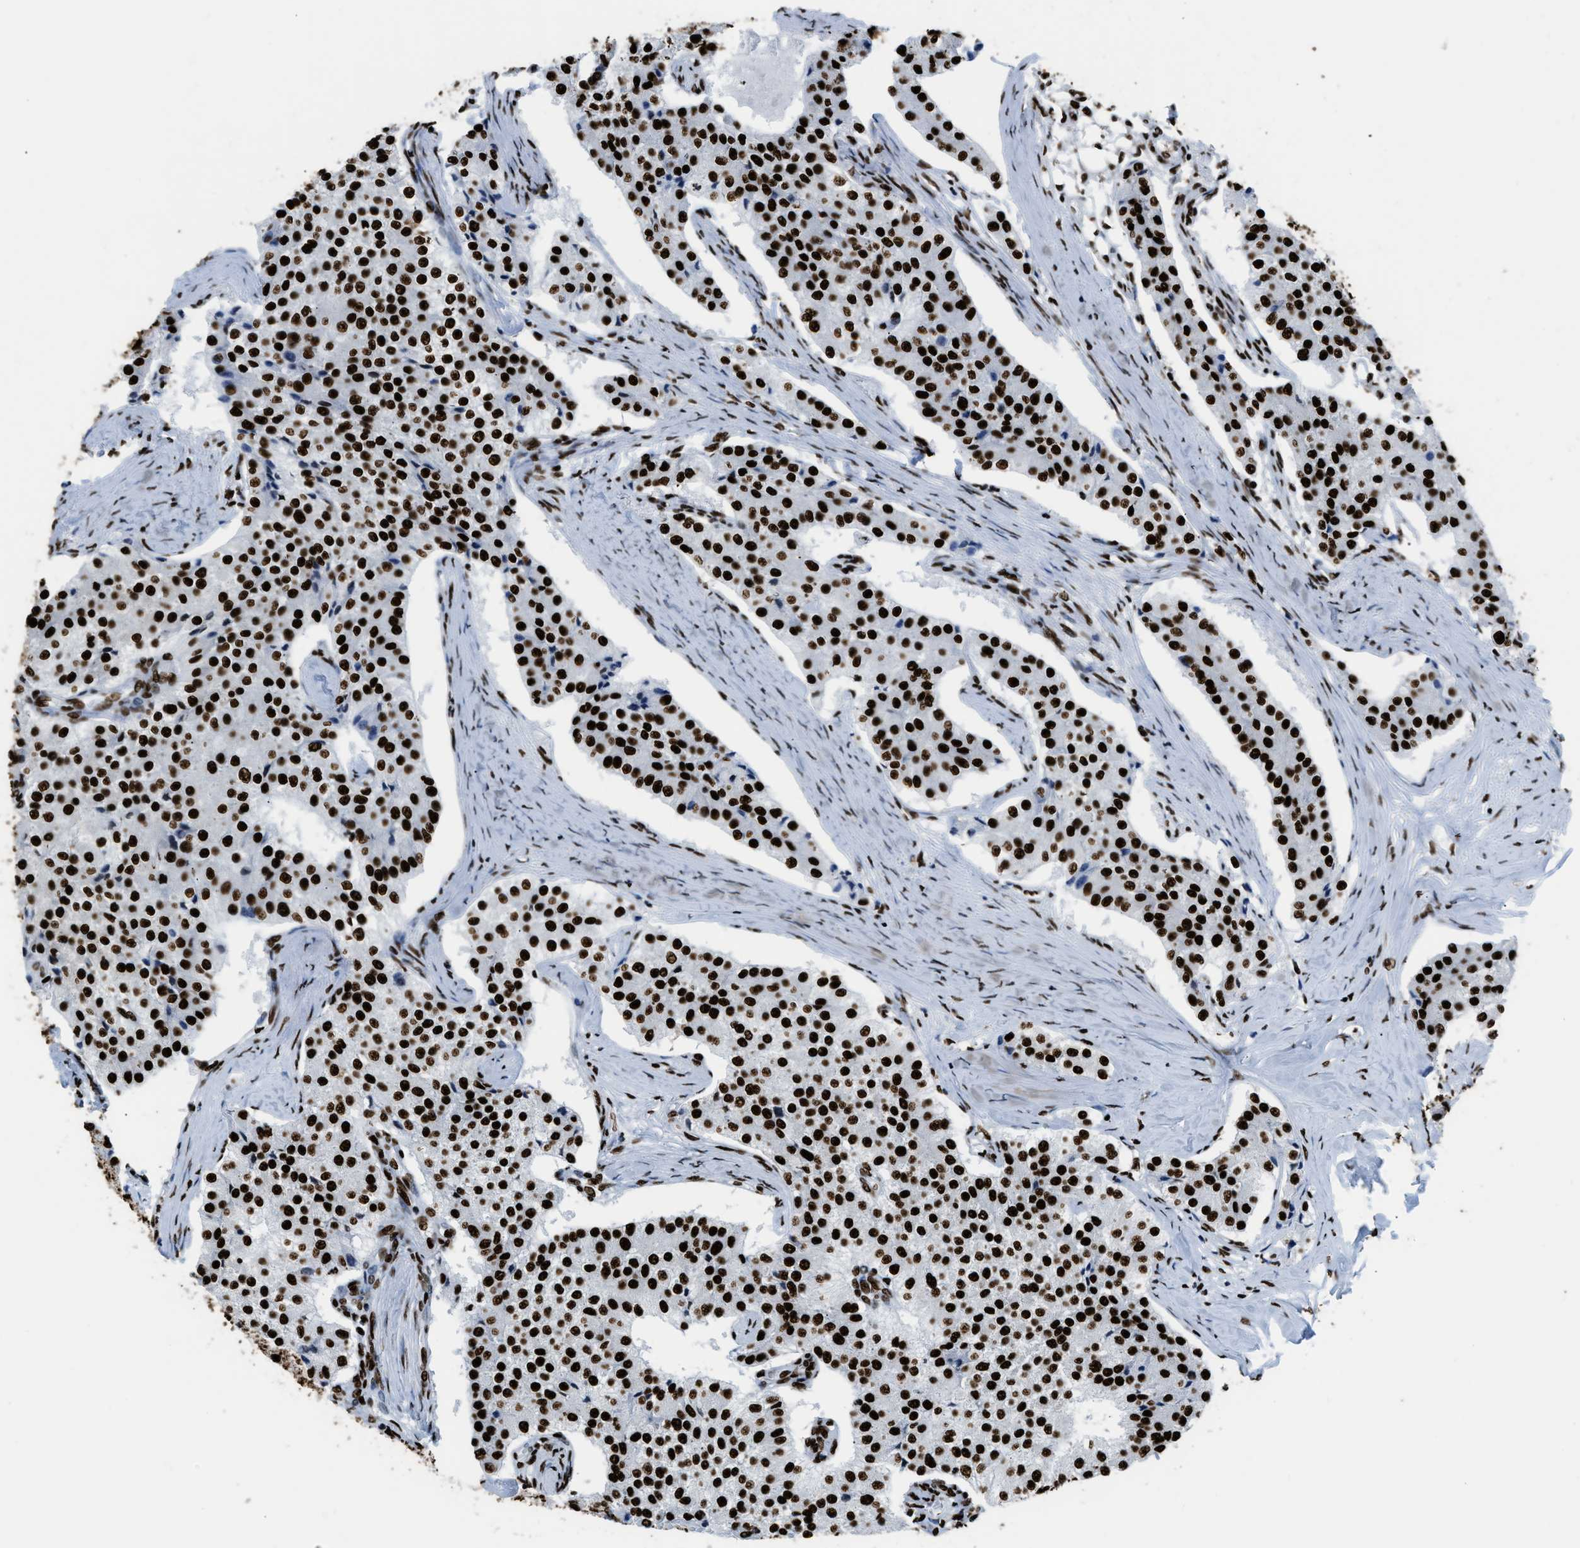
{"staining": {"intensity": "strong", "quantity": ">75%", "location": "nuclear"}, "tissue": "carcinoid", "cell_type": "Tumor cells", "image_type": "cancer", "snomed": [{"axis": "morphology", "description": "Carcinoid, malignant, NOS"}, {"axis": "topography", "description": "Colon"}], "caption": "Carcinoid stained for a protein displays strong nuclear positivity in tumor cells. The staining is performed using DAB (3,3'-diaminobenzidine) brown chromogen to label protein expression. The nuclei are counter-stained blue using hematoxylin.", "gene": "HNRNPM", "patient": {"sex": "female", "age": 52}}